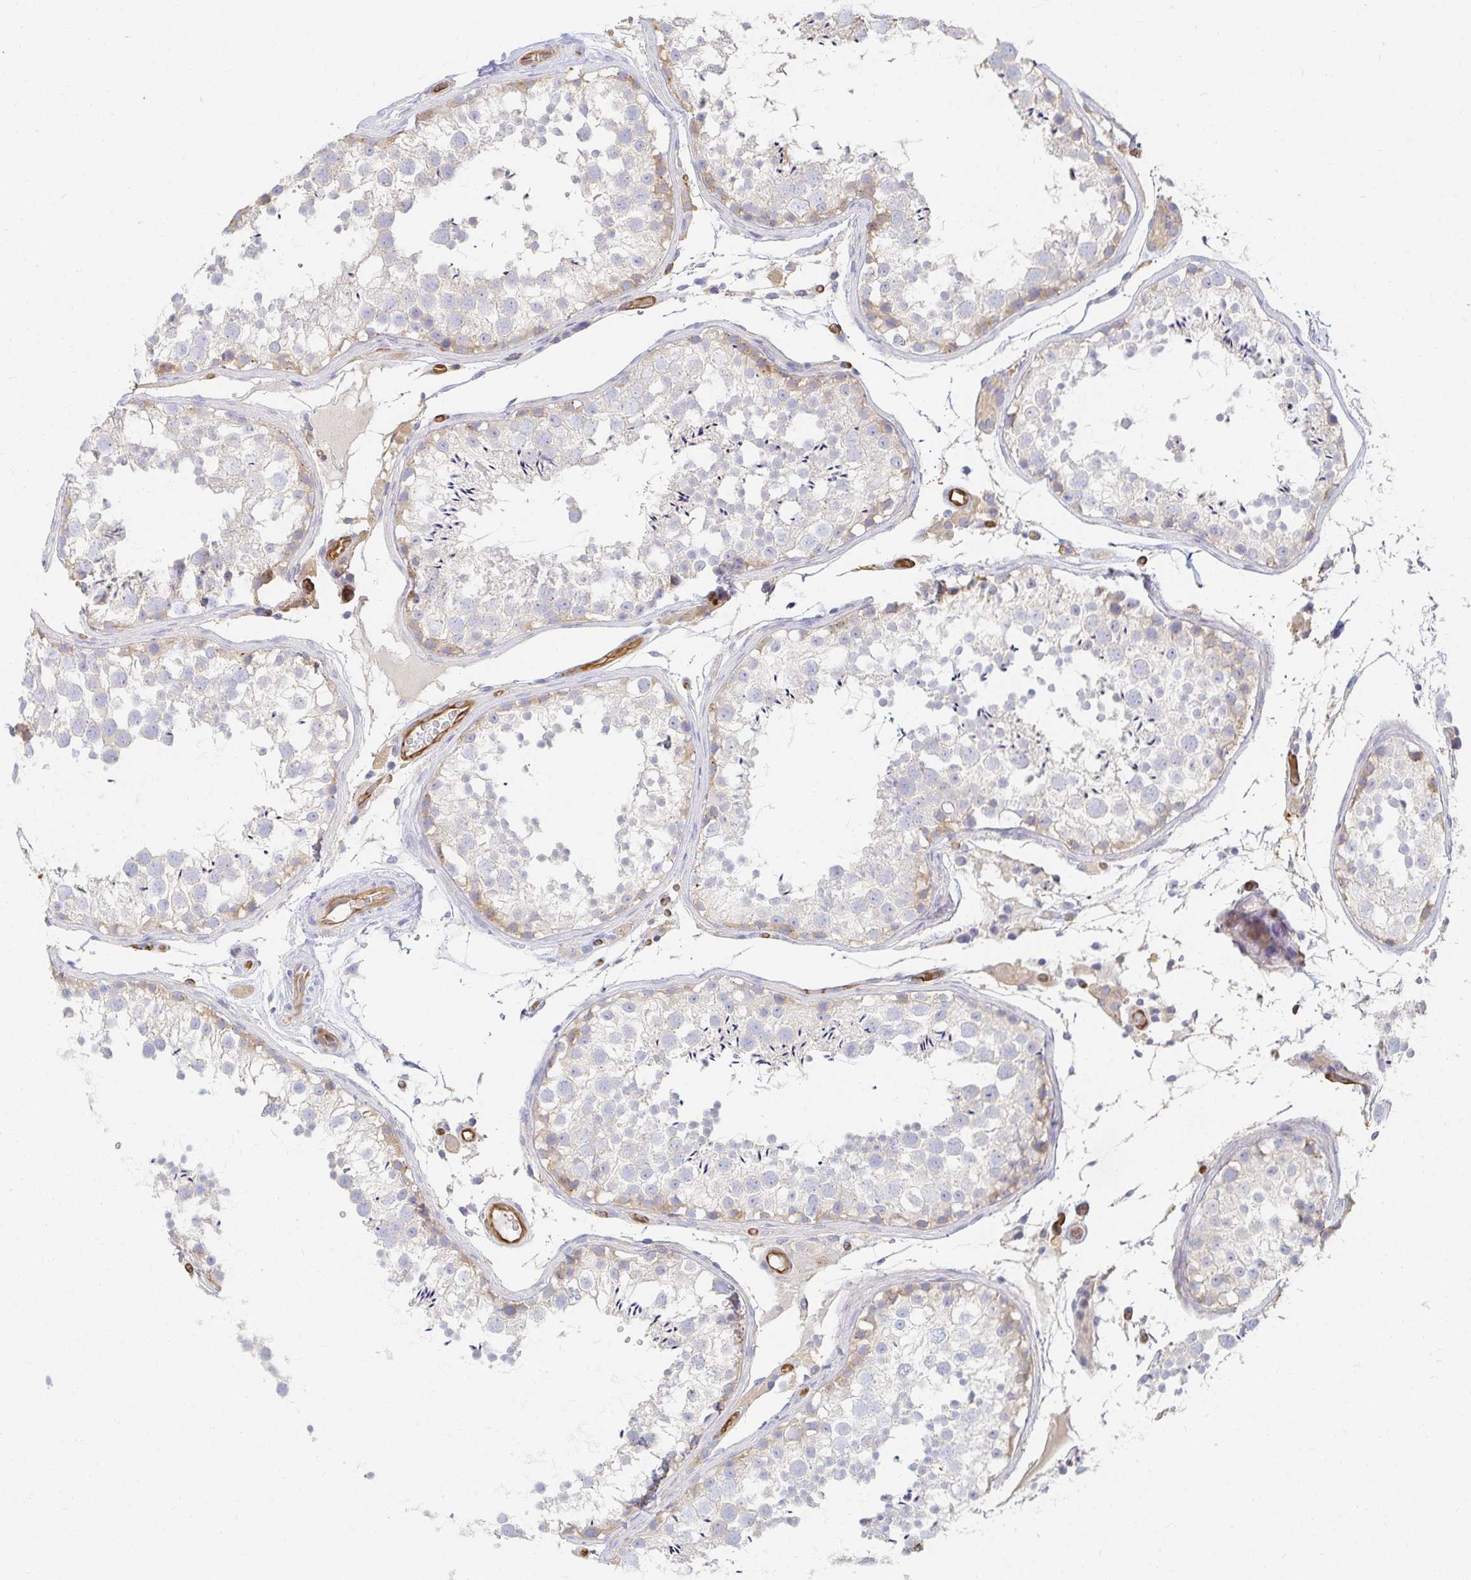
{"staining": {"intensity": "weak", "quantity": "<25%", "location": "cytoplasmic/membranous"}, "tissue": "testis", "cell_type": "Cells in seminiferous ducts", "image_type": "normal", "snomed": [{"axis": "morphology", "description": "Normal tissue, NOS"}, {"axis": "topography", "description": "Testis"}], "caption": "This is a photomicrograph of immunohistochemistry (IHC) staining of normal testis, which shows no positivity in cells in seminiferous ducts.", "gene": "TSPAN19", "patient": {"sex": "male", "age": 29}}